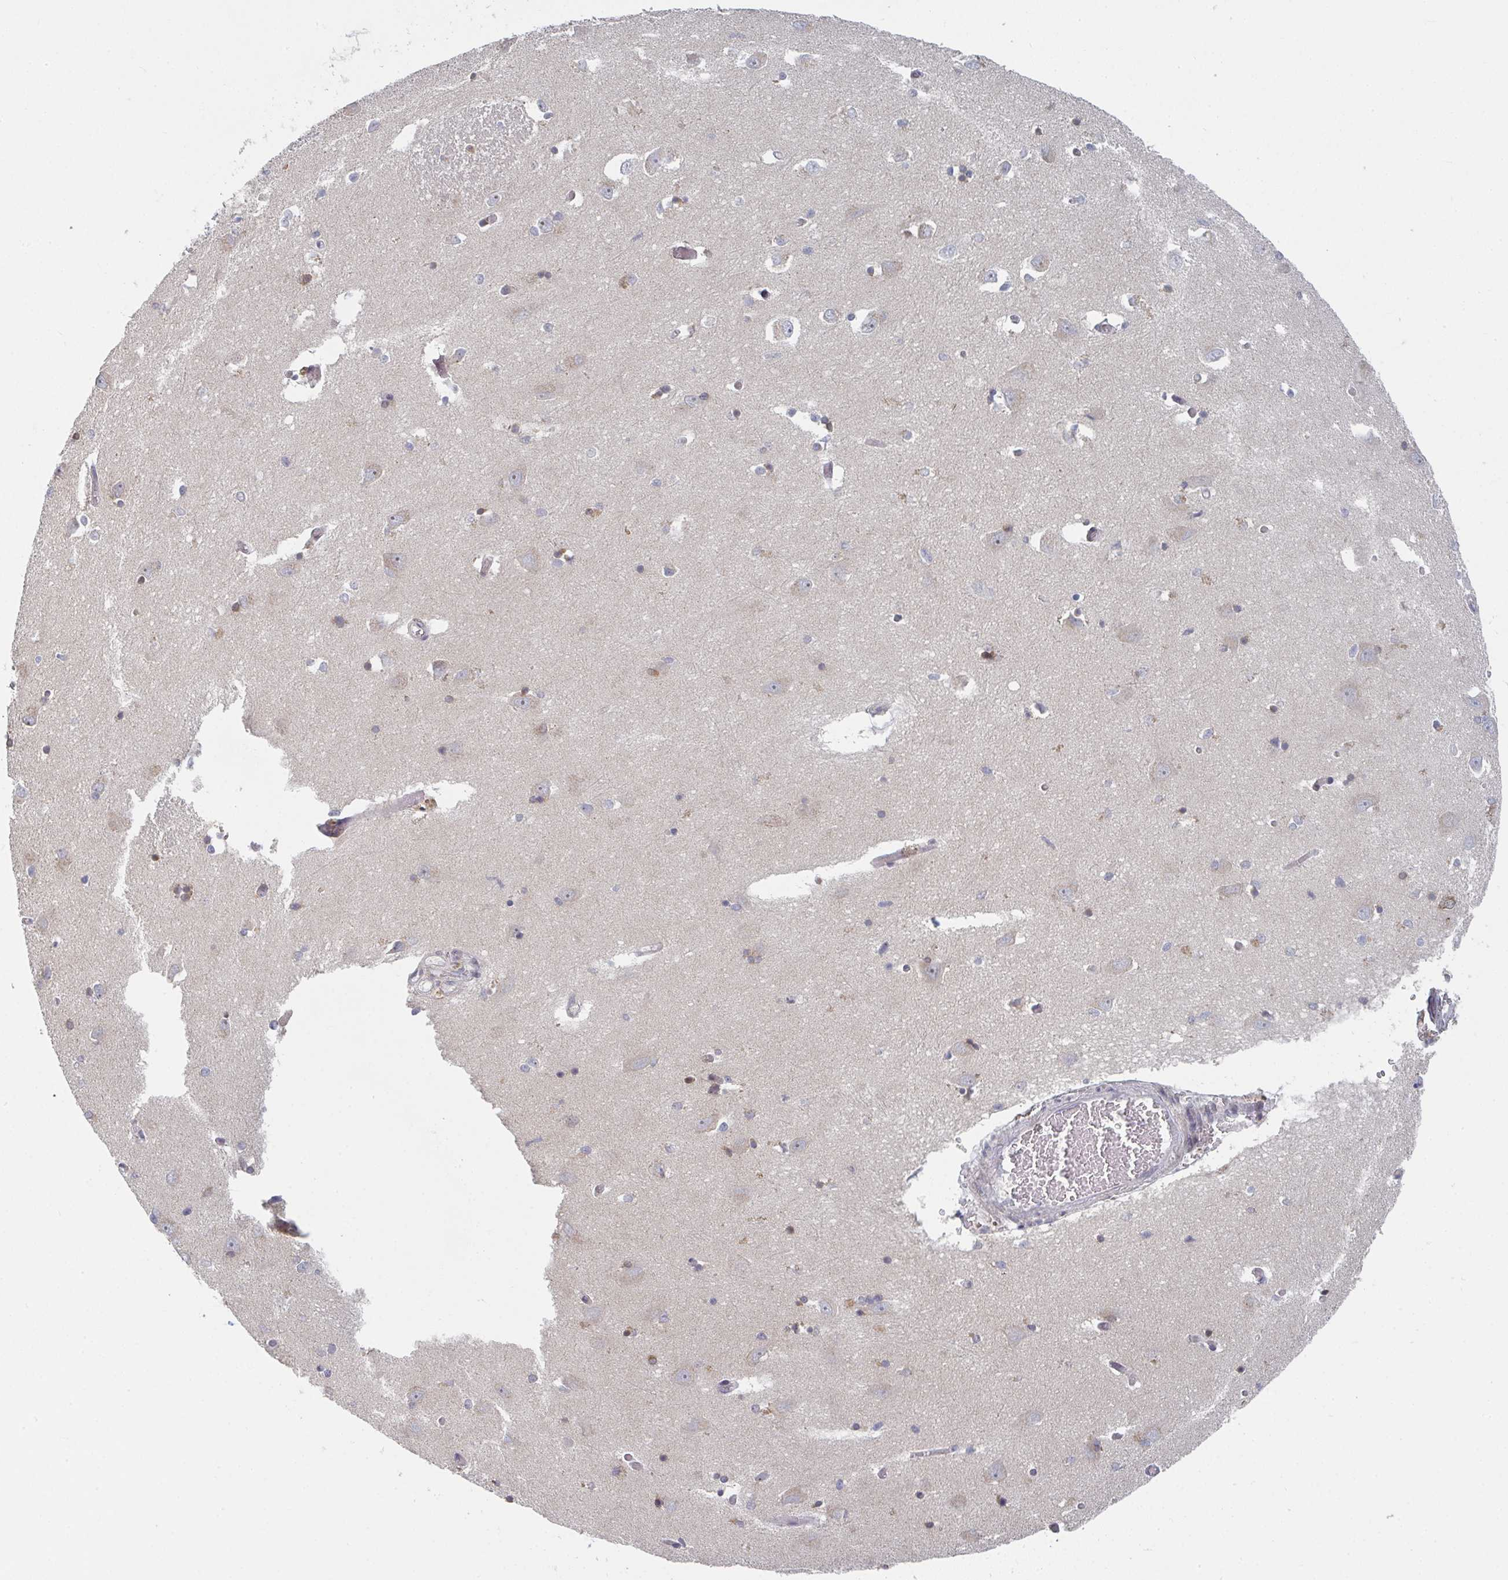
{"staining": {"intensity": "negative", "quantity": "none", "location": "none"}, "tissue": "caudate", "cell_type": "Glial cells", "image_type": "normal", "snomed": [{"axis": "morphology", "description": "Normal tissue, NOS"}, {"axis": "topography", "description": "Lateral ventricle wall"}, {"axis": "topography", "description": "Hippocampus"}], "caption": "Immunohistochemistry (IHC) histopathology image of unremarkable caudate stained for a protein (brown), which reveals no expression in glial cells.", "gene": "ELOVL1", "patient": {"sex": "female", "age": 63}}